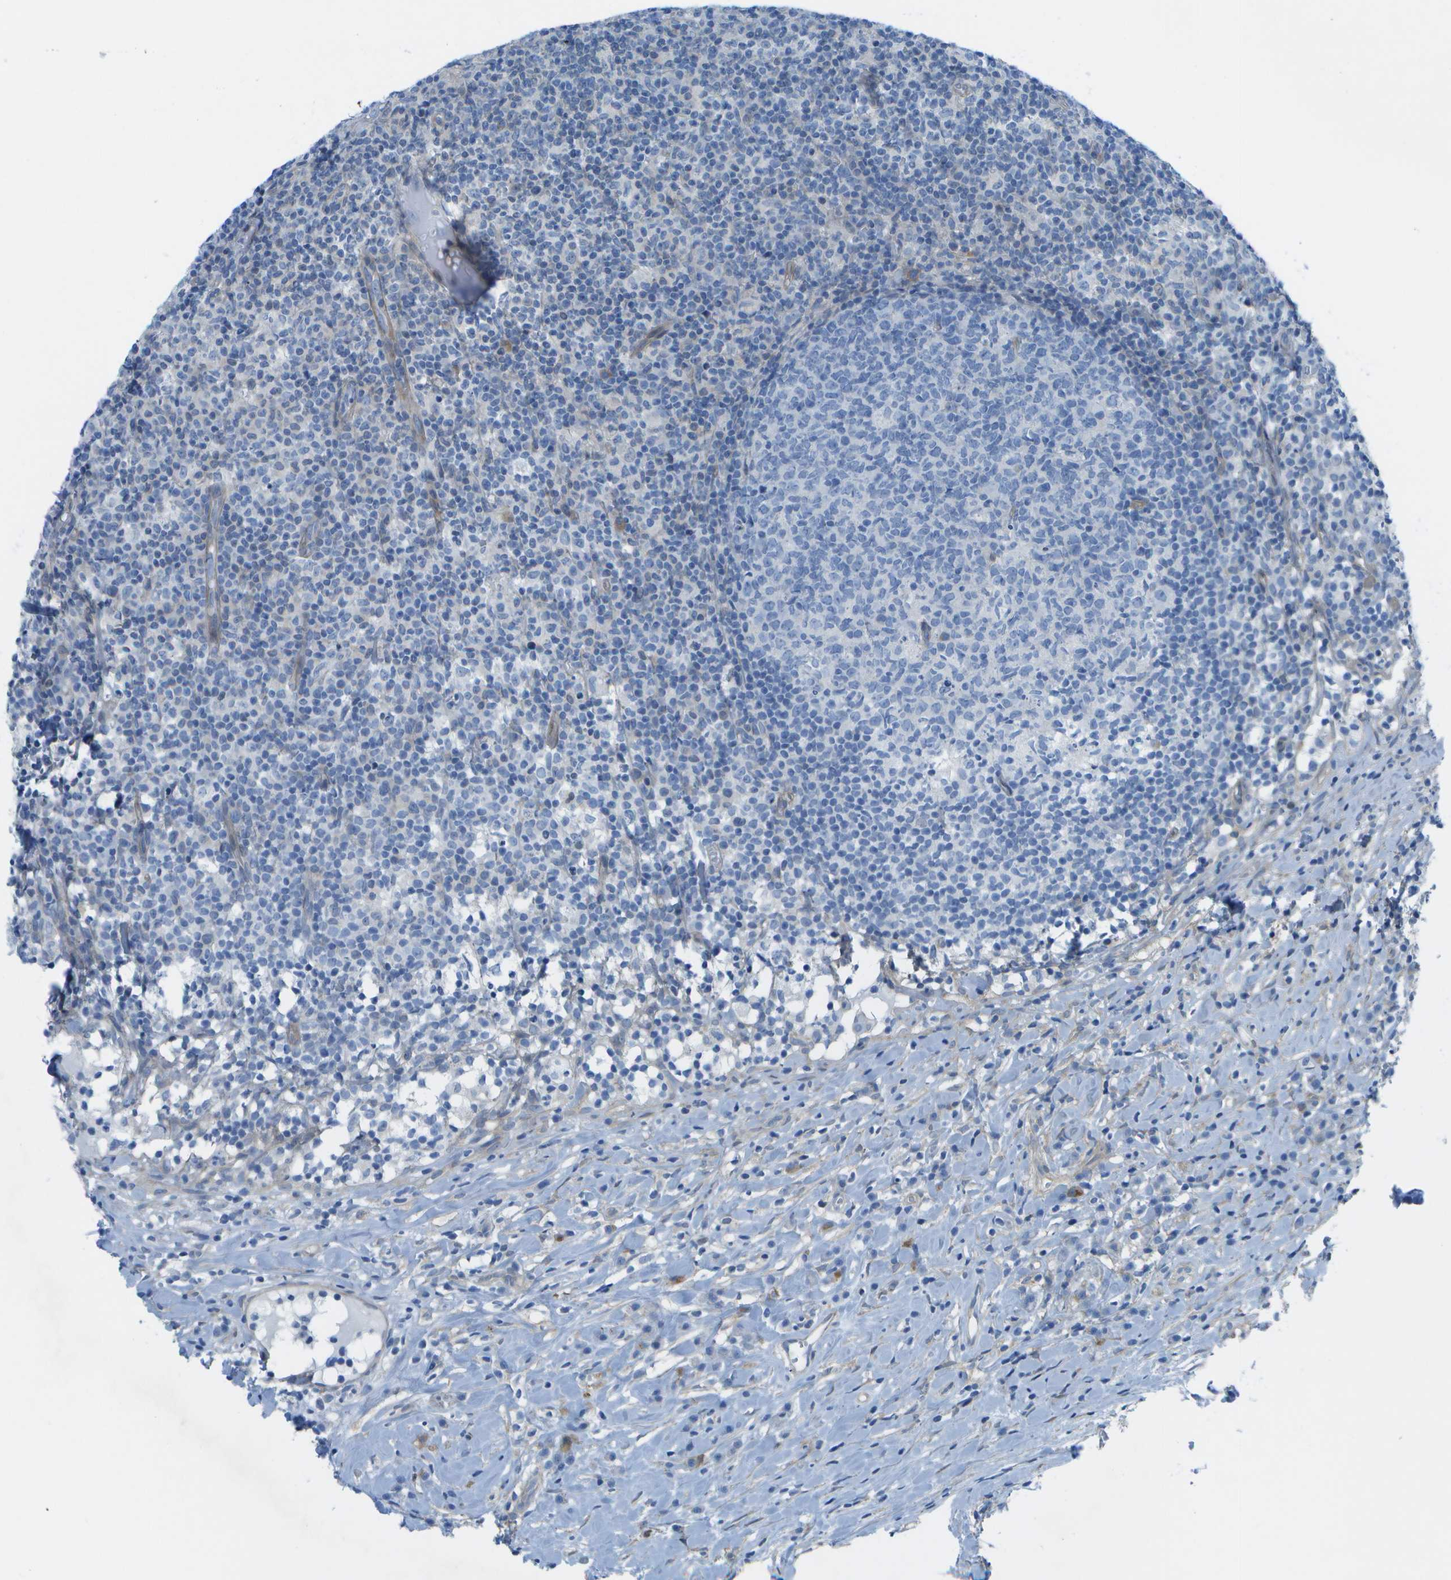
{"staining": {"intensity": "negative", "quantity": "none", "location": "none"}, "tissue": "lymph node", "cell_type": "Germinal center cells", "image_type": "normal", "snomed": [{"axis": "morphology", "description": "Normal tissue, NOS"}, {"axis": "morphology", "description": "Inflammation, NOS"}, {"axis": "topography", "description": "Lymph node"}], "caption": "Immunohistochemical staining of benign human lymph node exhibits no significant staining in germinal center cells.", "gene": "SORBS3", "patient": {"sex": "male", "age": 55}}